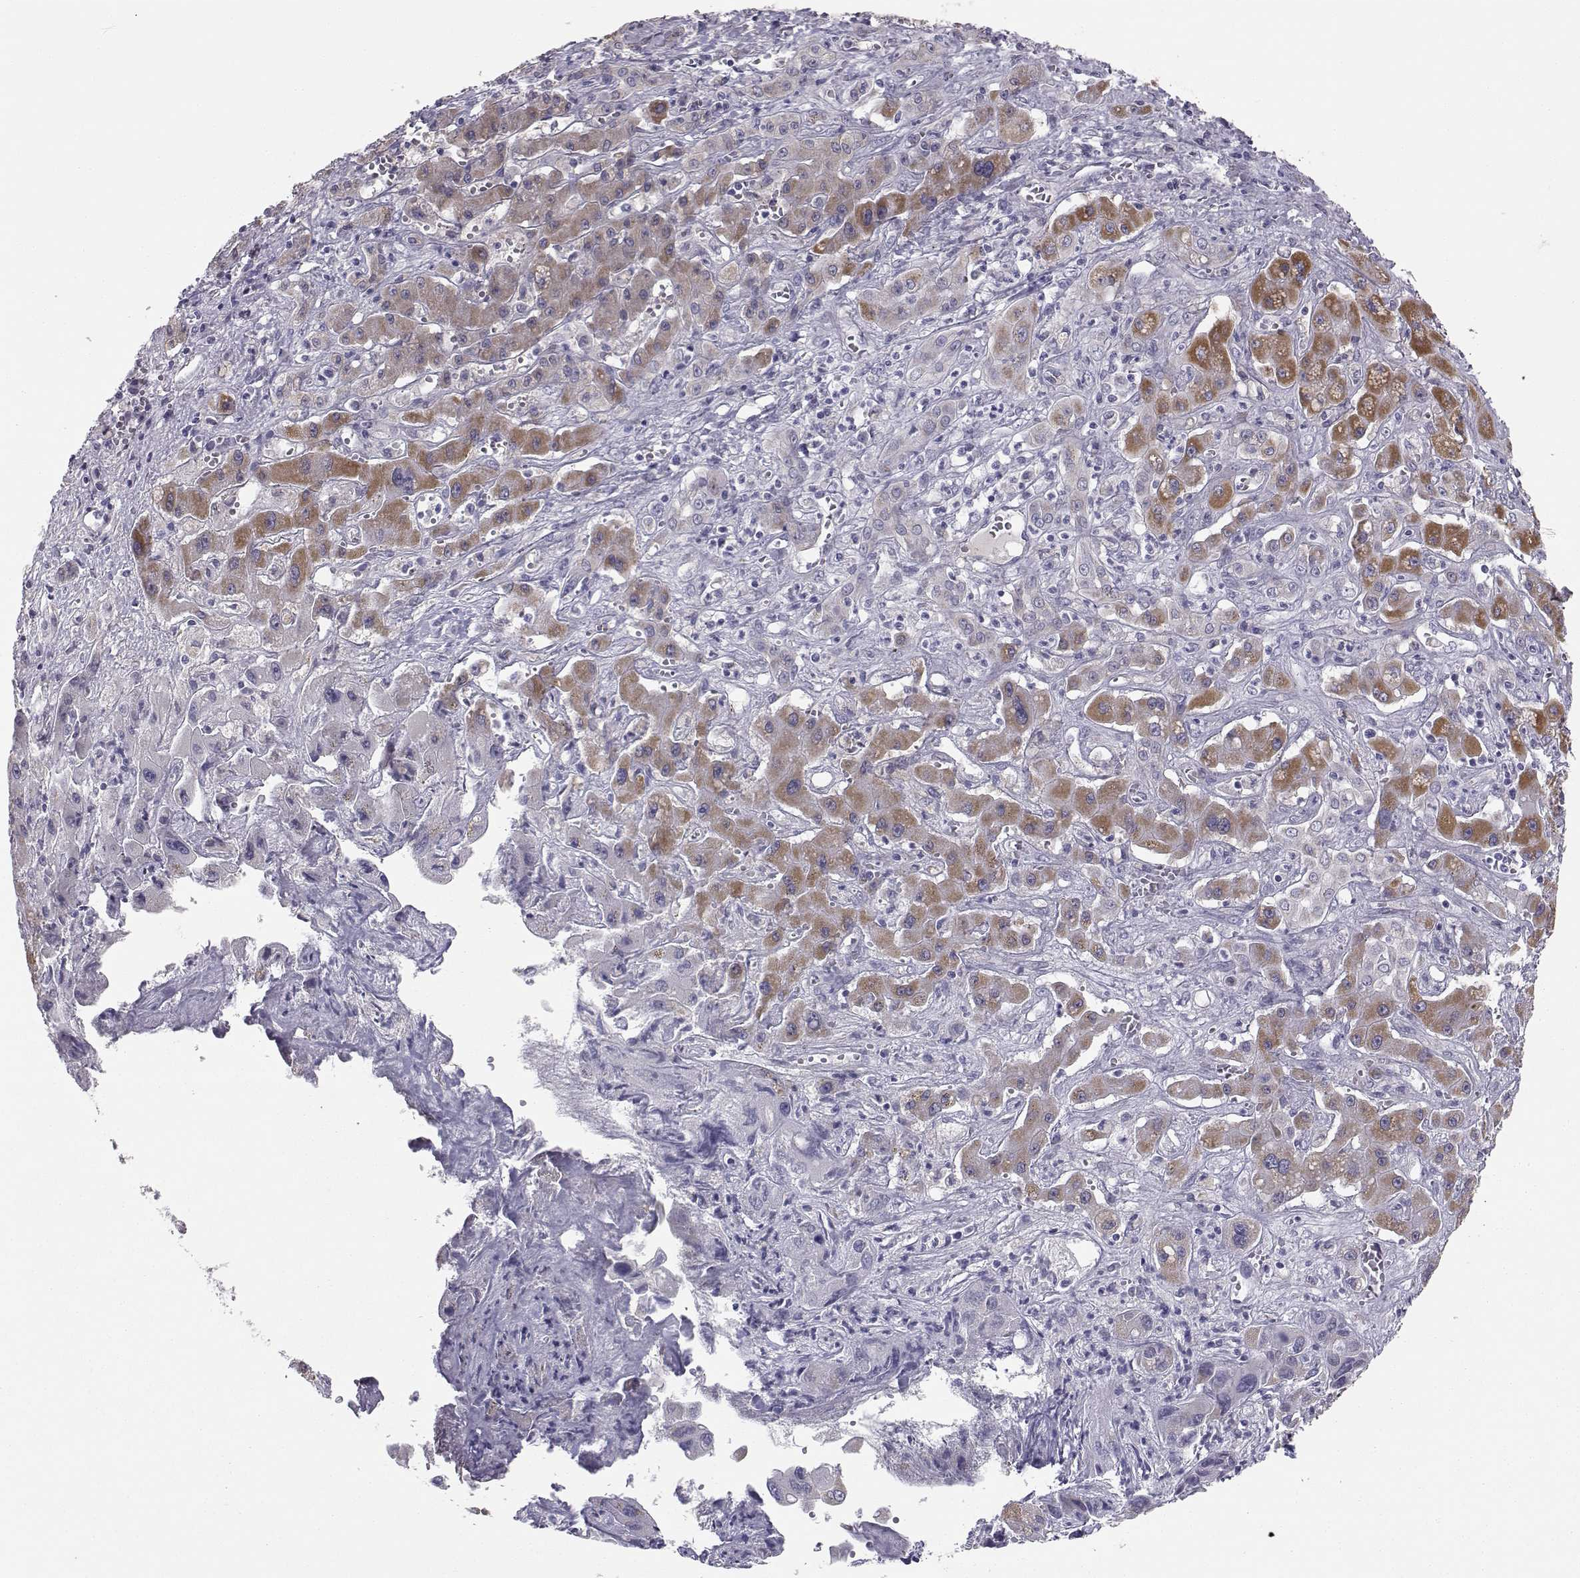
{"staining": {"intensity": "moderate", "quantity": "<25%", "location": "cytoplasmic/membranous"}, "tissue": "liver cancer", "cell_type": "Tumor cells", "image_type": "cancer", "snomed": [{"axis": "morphology", "description": "Cholangiocarcinoma"}, {"axis": "topography", "description": "Liver"}], "caption": "Immunohistochemistry of liver cancer reveals low levels of moderate cytoplasmic/membranous positivity in about <25% of tumor cells. Immunohistochemistry (ihc) stains the protein of interest in brown and the nuclei are stained blue.", "gene": "KCNMB4", "patient": {"sex": "male", "age": 67}}